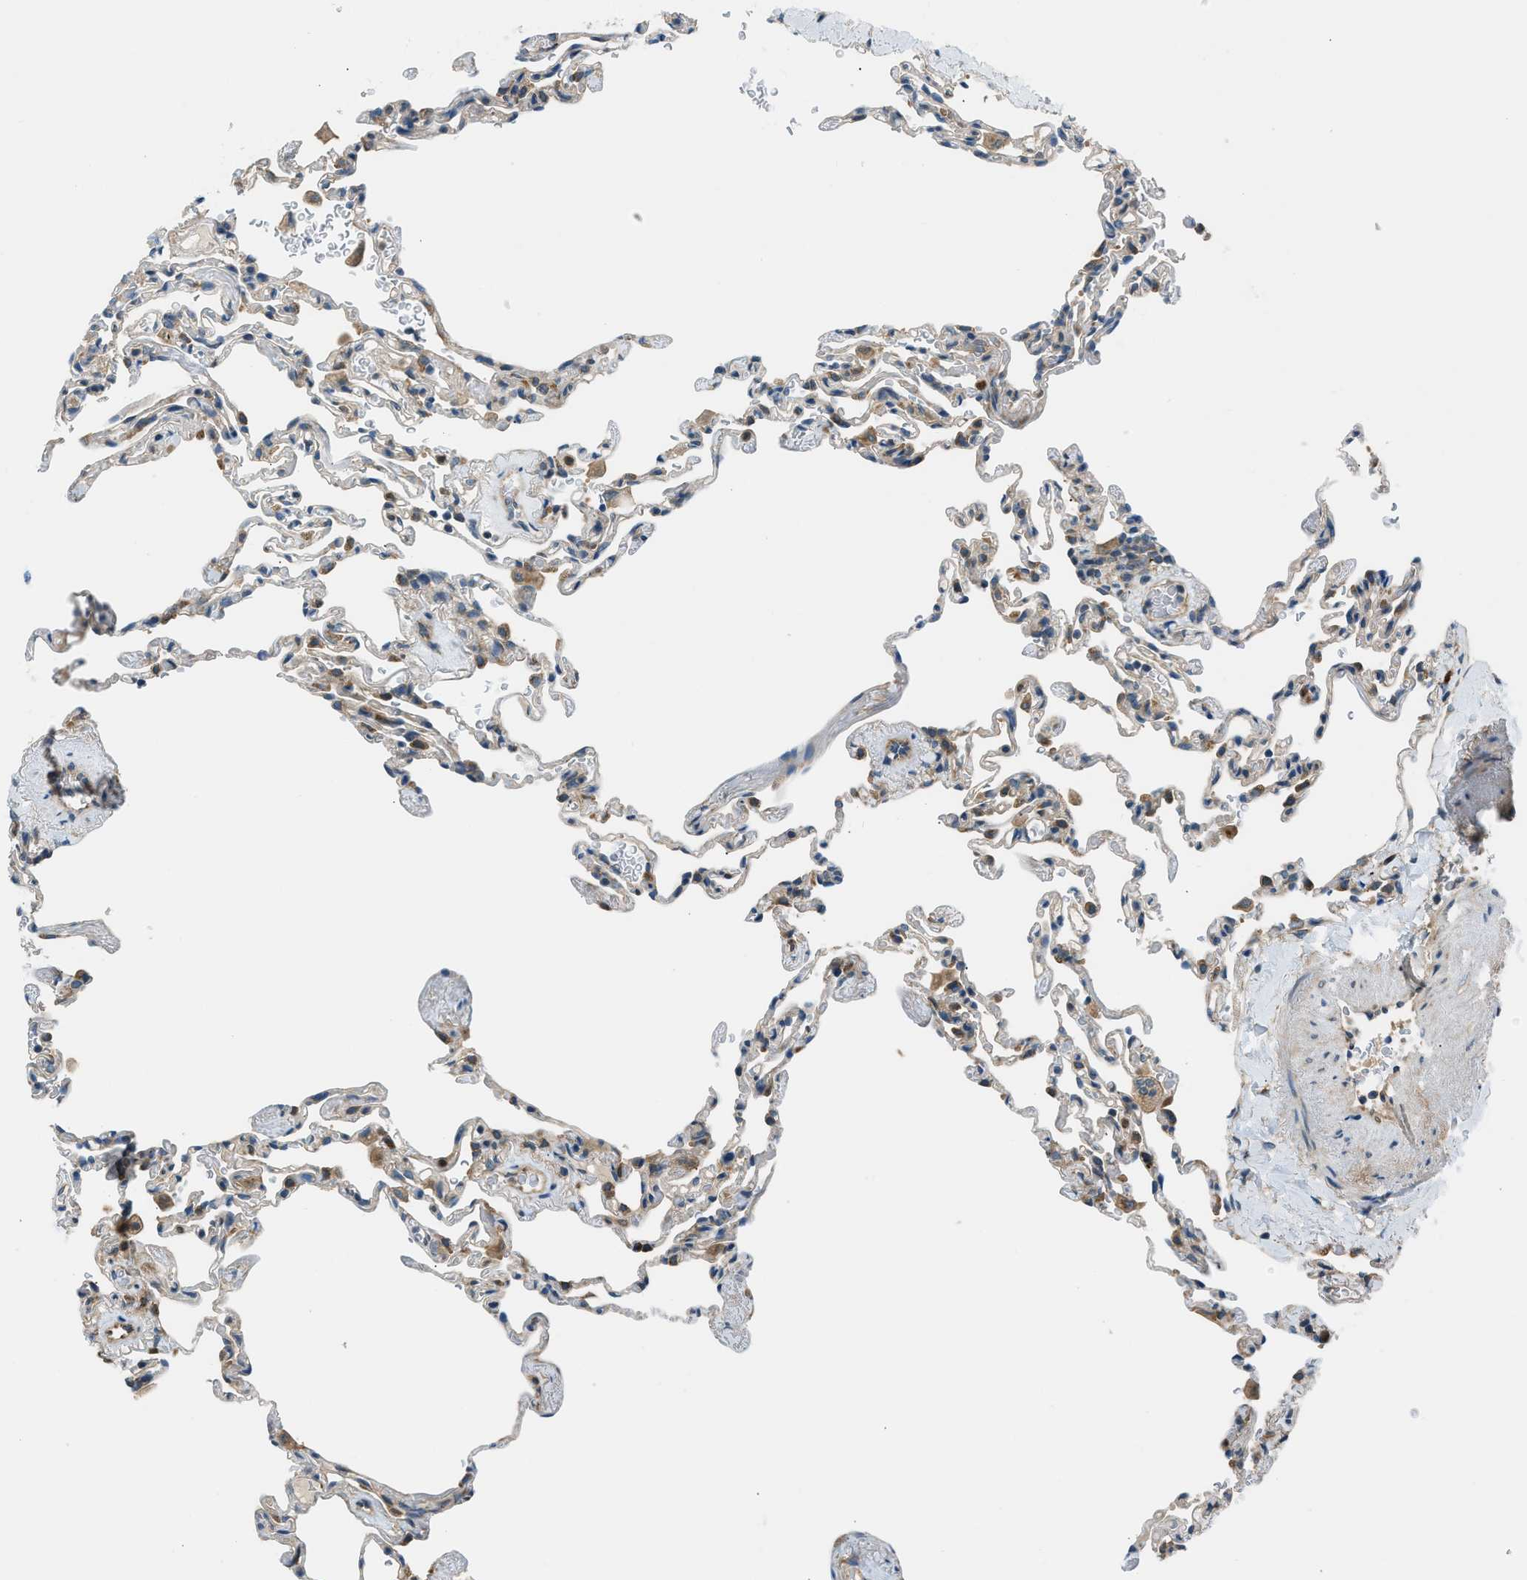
{"staining": {"intensity": "weak", "quantity": "<25%", "location": "cytoplasmic/membranous"}, "tissue": "lung", "cell_type": "Alveolar cells", "image_type": "normal", "snomed": [{"axis": "morphology", "description": "Normal tissue, NOS"}, {"axis": "topography", "description": "Lung"}], "caption": "Immunohistochemistry (IHC) micrograph of benign lung: lung stained with DAB displays no significant protein staining in alveolar cells.", "gene": "EDARADD", "patient": {"sex": "male", "age": 59}}